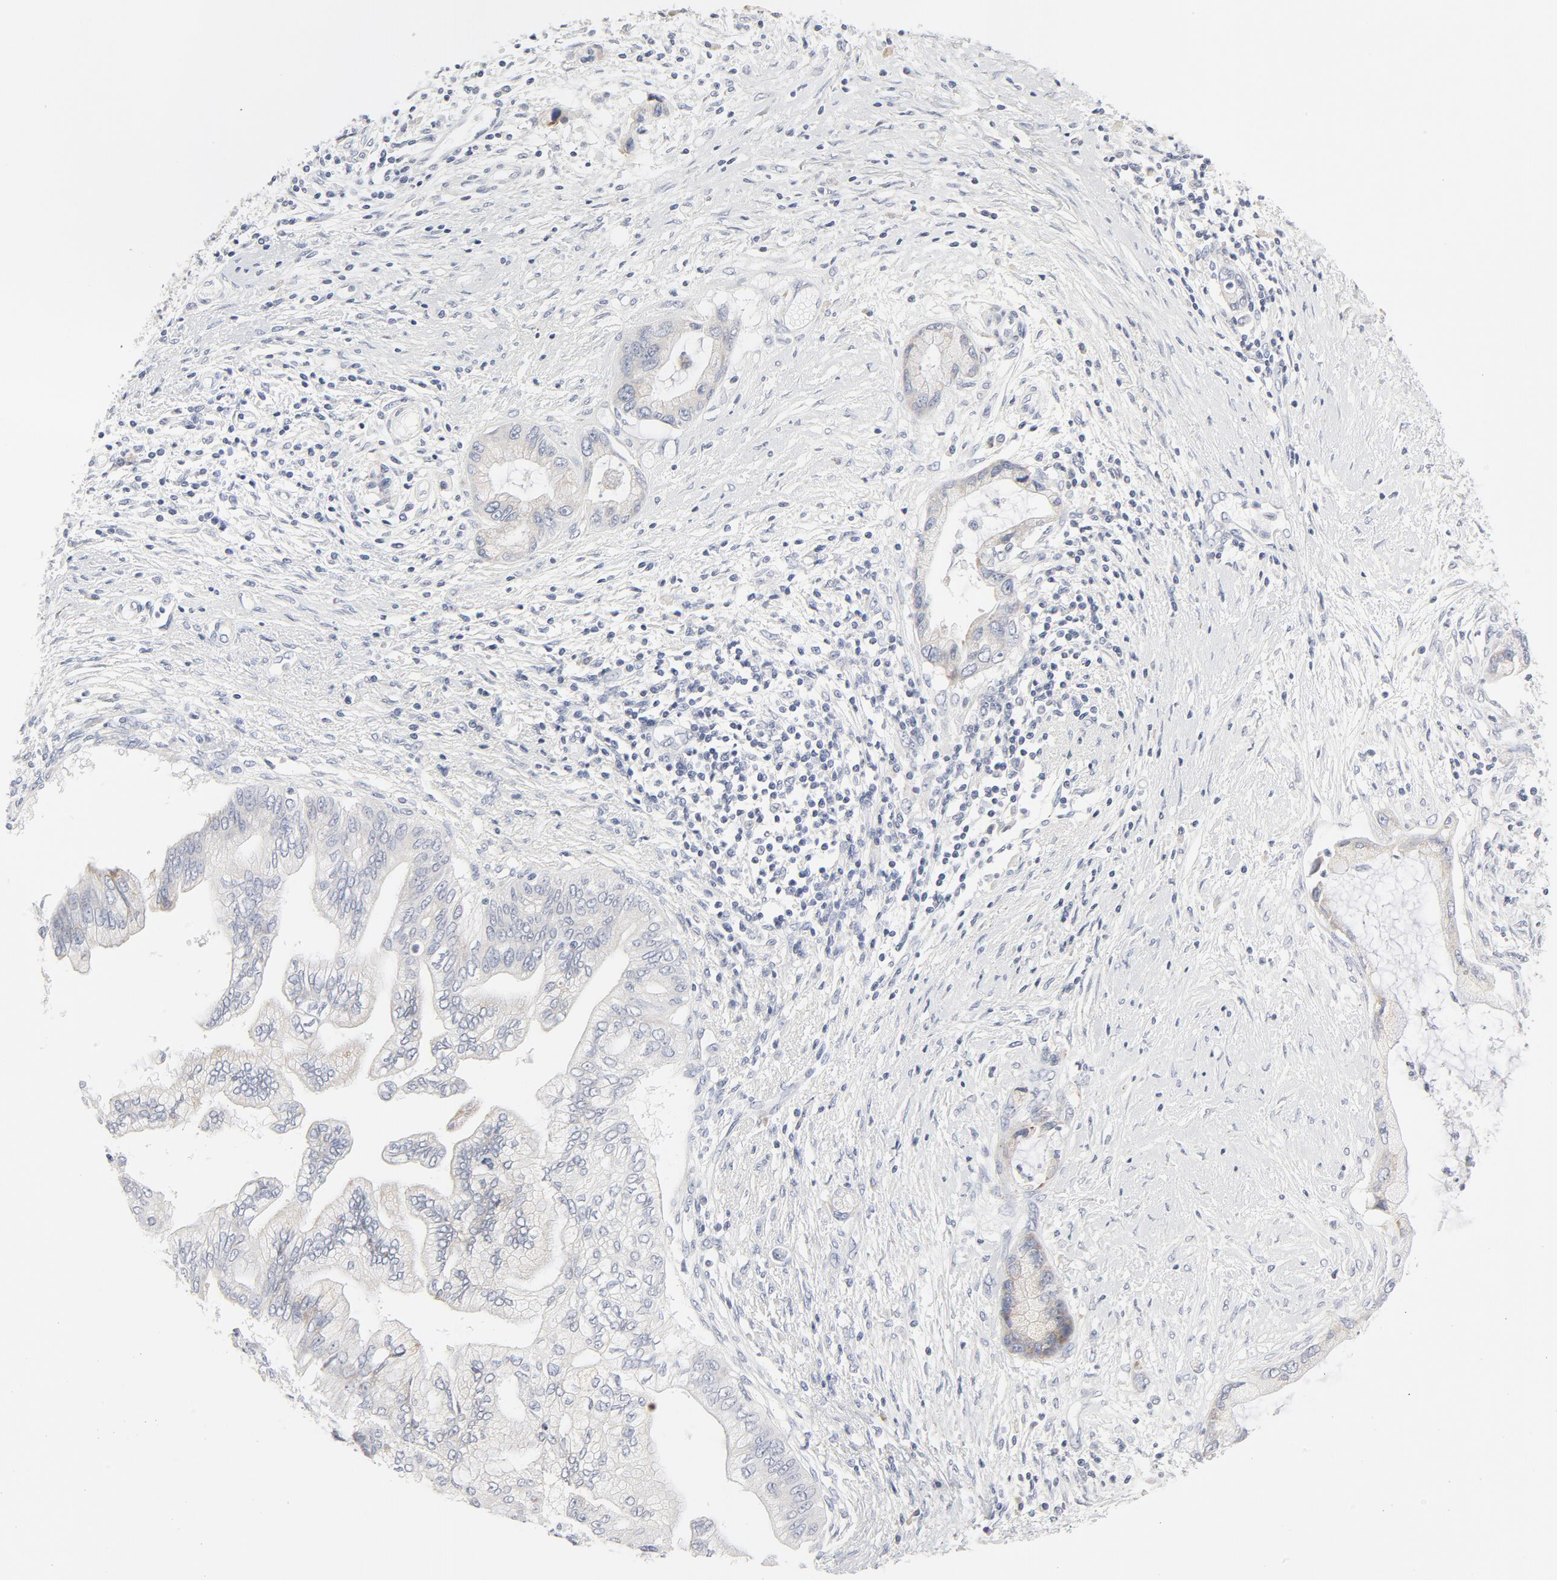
{"staining": {"intensity": "negative", "quantity": "none", "location": "none"}, "tissue": "pancreatic cancer", "cell_type": "Tumor cells", "image_type": "cancer", "snomed": [{"axis": "morphology", "description": "Adenocarcinoma, NOS"}, {"axis": "topography", "description": "Pancreas"}], "caption": "Immunohistochemistry image of human pancreatic cancer stained for a protein (brown), which reveals no expression in tumor cells. The staining is performed using DAB brown chromogen with nuclei counter-stained in using hematoxylin.", "gene": "LRP6", "patient": {"sex": "female", "age": 59}}